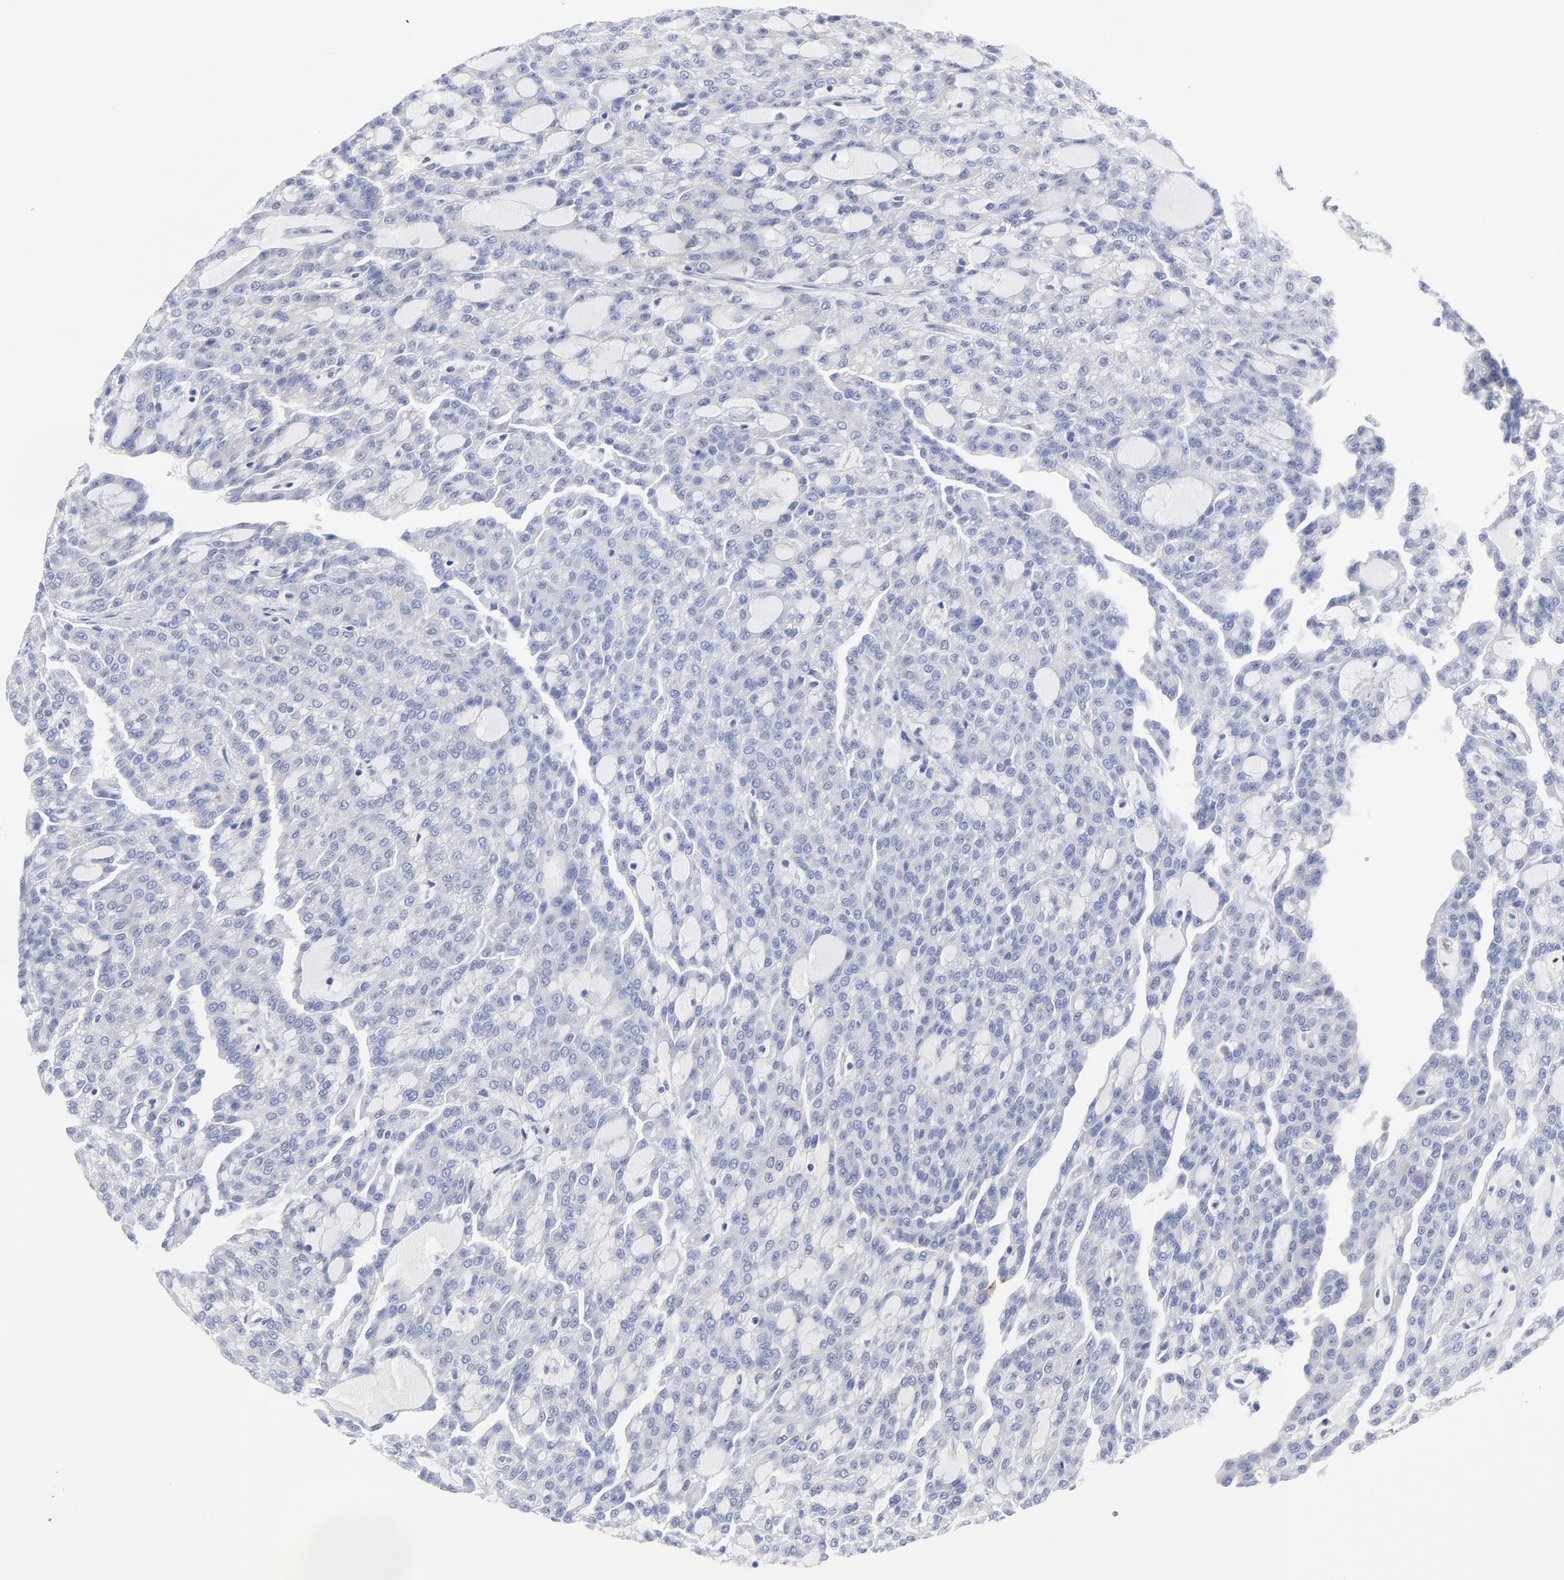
{"staining": {"intensity": "negative", "quantity": "none", "location": "none"}, "tissue": "renal cancer", "cell_type": "Tumor cells", "image_type": "cancer", "snomed": [{"axis": "morphology", "description": "Adenocarcinoma, NOS"}, {"axis": "topography", "description": "Kidney"}], "caption": "Adenocarcinoma (renal) stained for a protein using immunohistochemistry (IHC) displays no positivity tumor cells.", "gene": "RAPGEF3", "patient": {"sex": "male", "age": 63}}